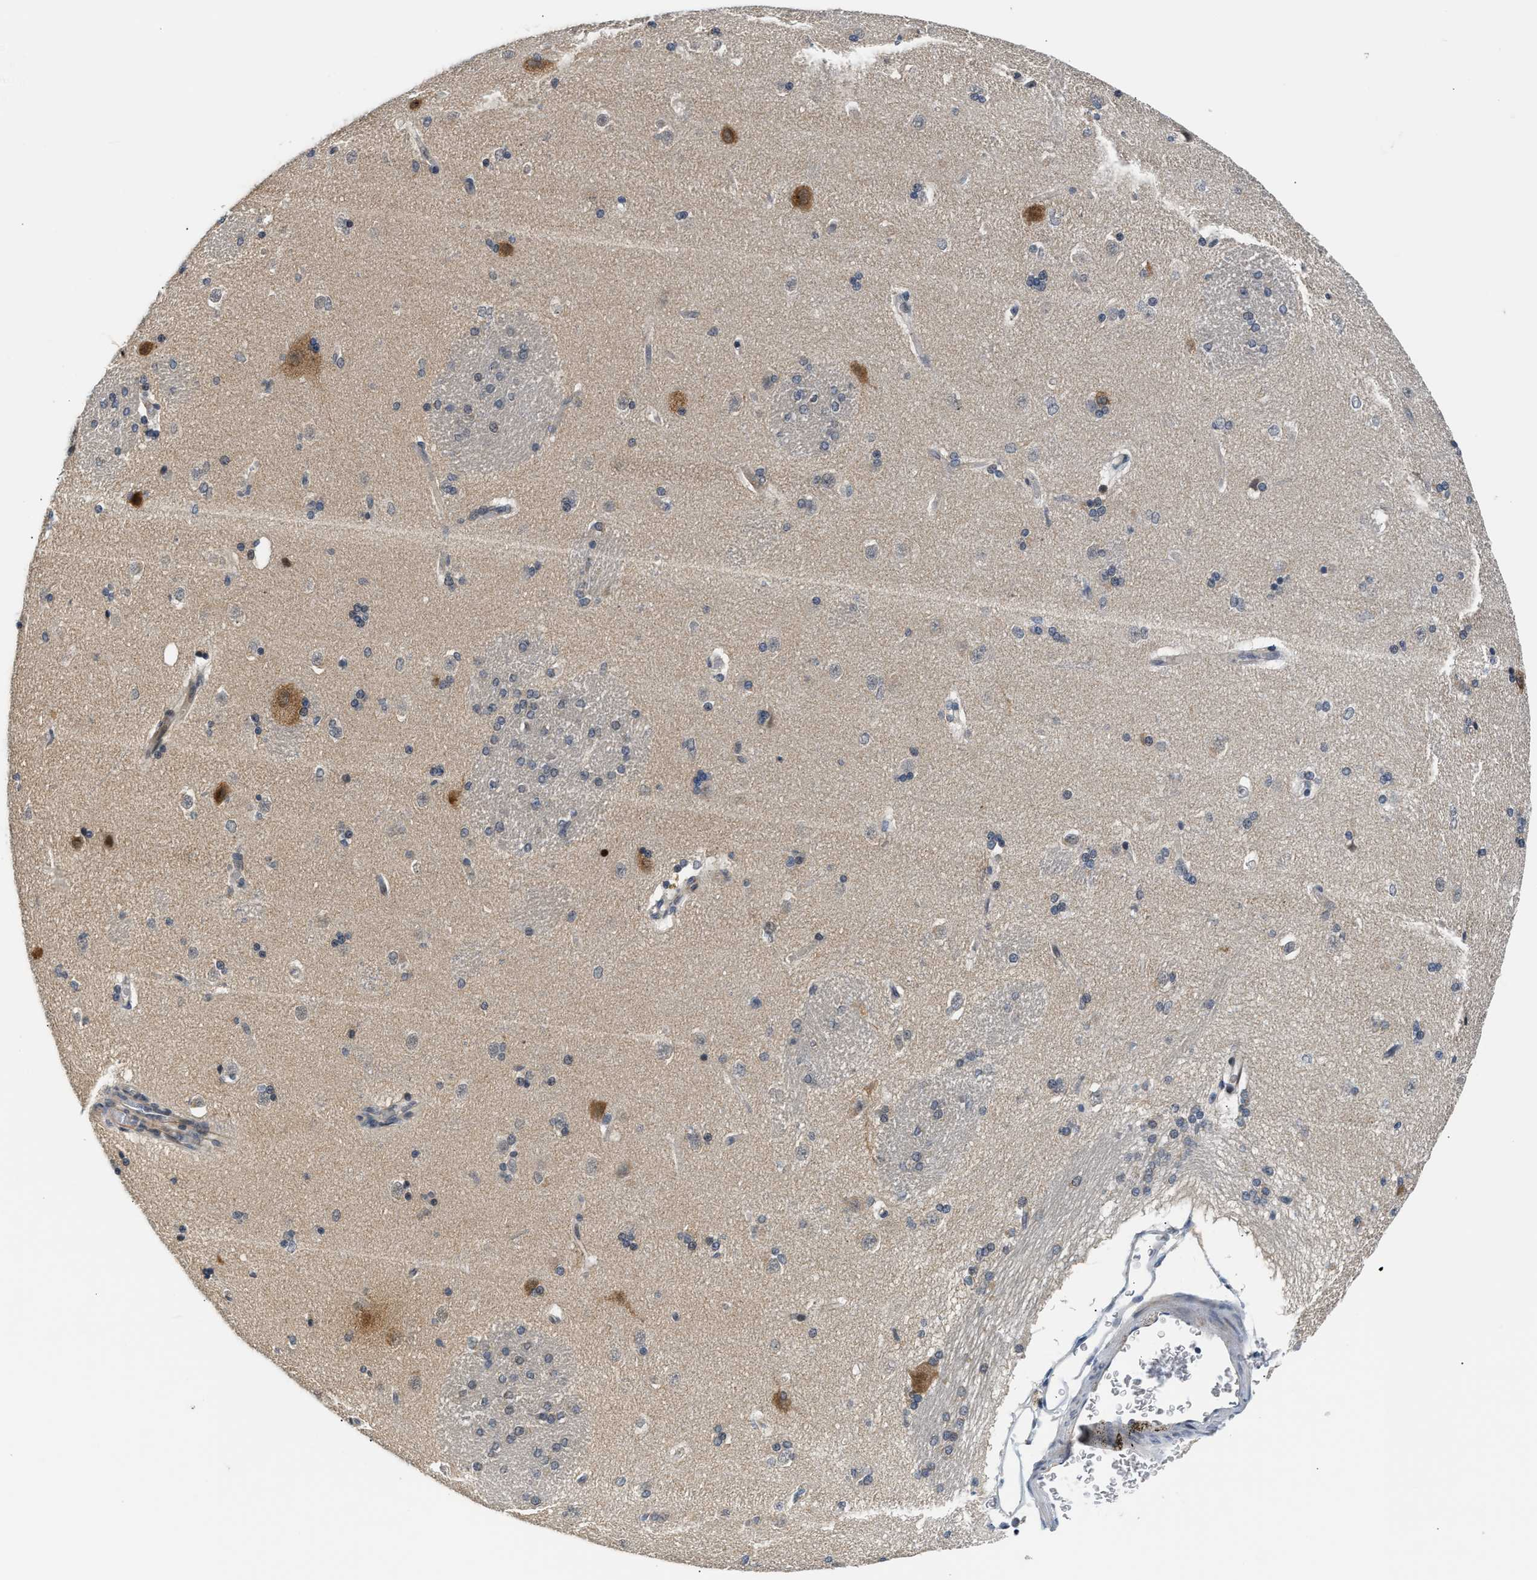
{"staining": {"intensity": "negative", "quantity": "none", "location": "none"}, "tissue": "caudate", "cell_type": "Glial cells", "image_type": "normal", "snomed": [{"axis": "morphology", "description": "Normal tissue, NOS"}, {"axis": "topography", "description": "Lateral ventricle wall"}], "caption": "The micrograph reveals no significant positivity in glial cells of caudate. The staining is performed using DAB (3,3'-diaminobenzidine) brown chromogen with nuclei counter-stained in using hematoxylin.", "gene": "PPM1H", "patient": {"sex": "female", "age": 19}}